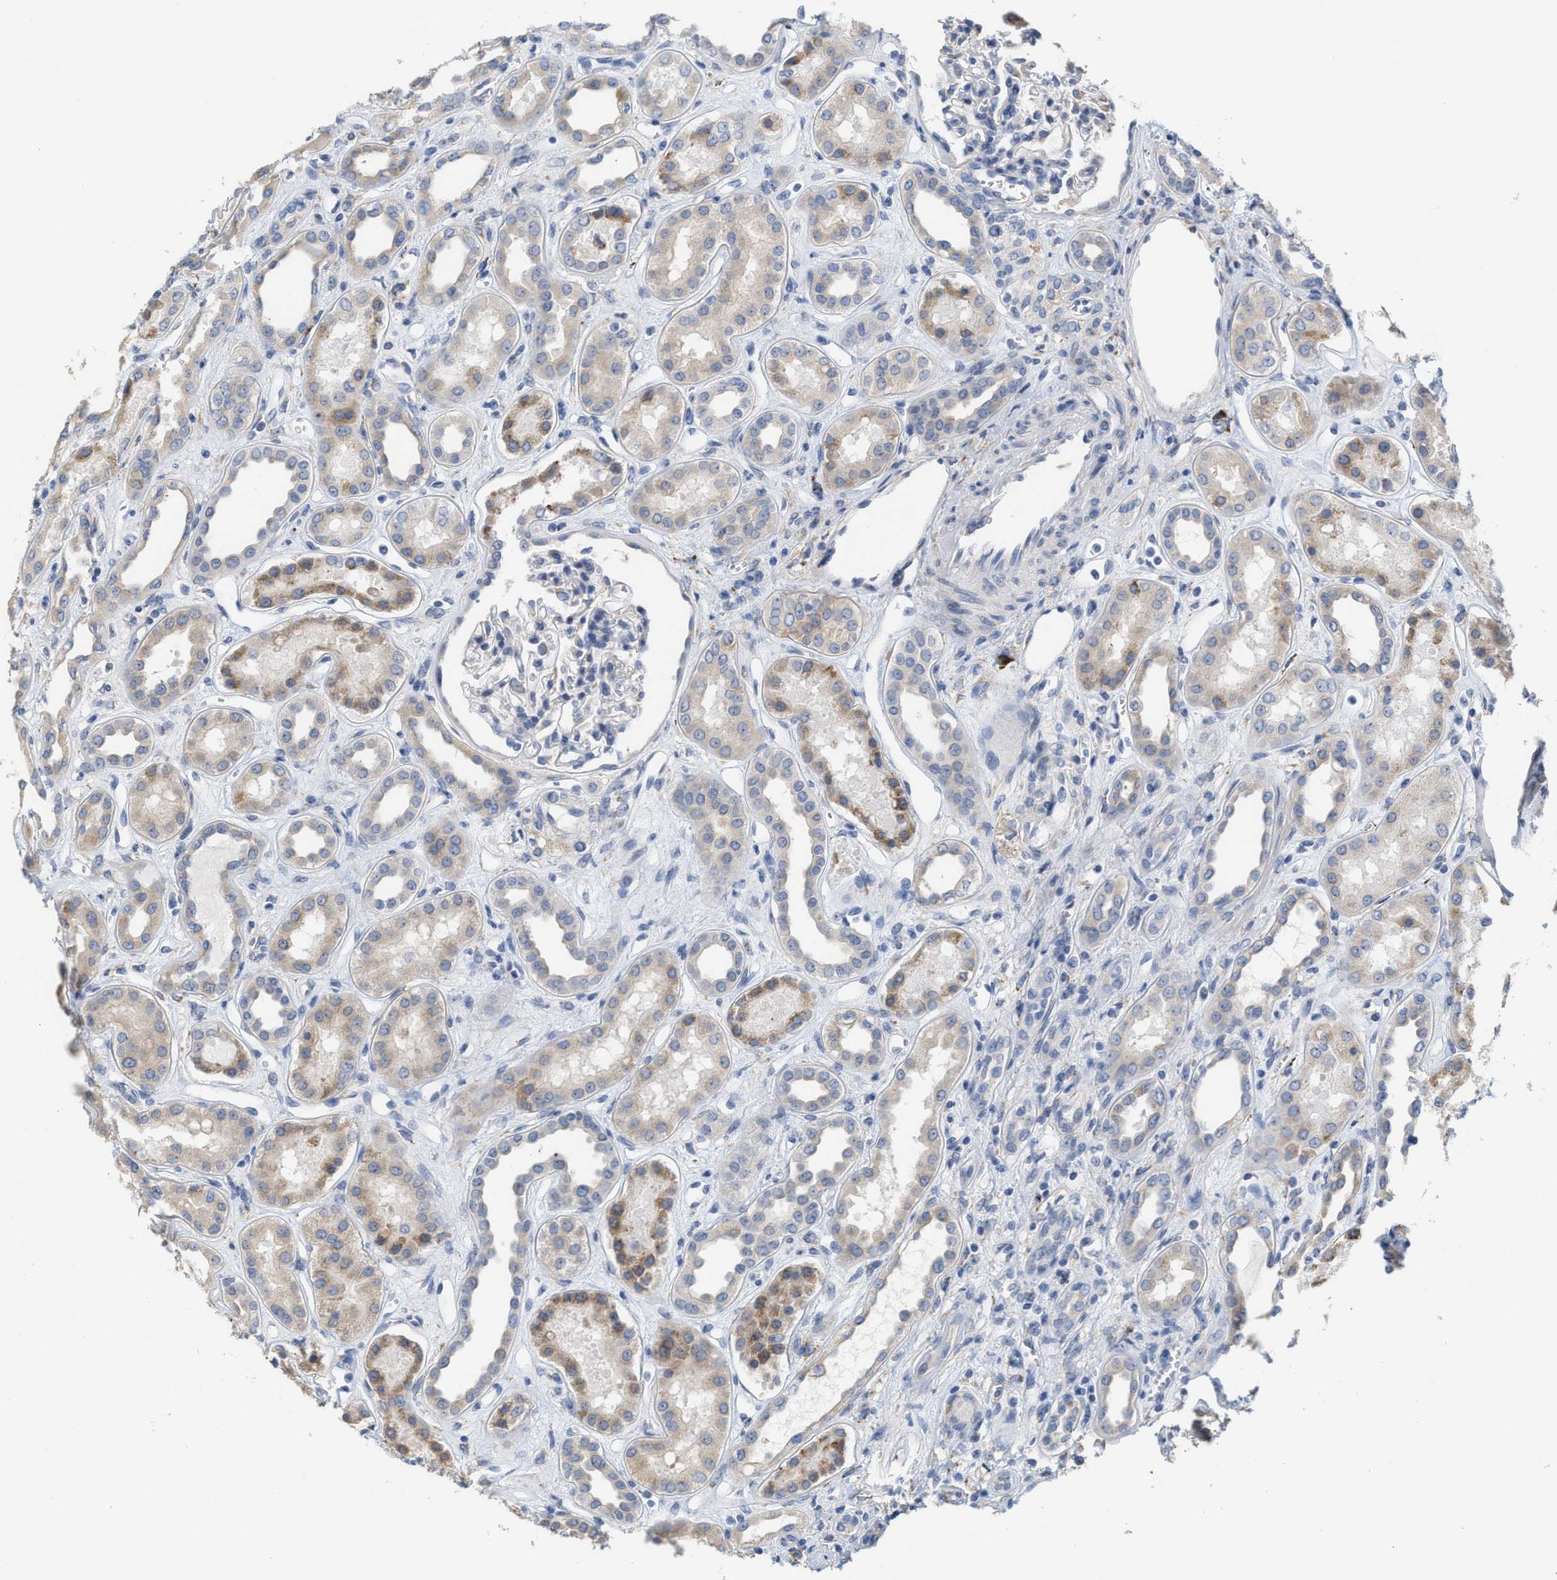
{"staining": {"intensity": "negative", "quantity": "none", "location": "none"}, "tissue": "kidney", "cell_type": "Cells in glomeruli", "image_type": "normal", "snomed": [{"axis": "morphology", "description": "Normal tissue, NOS"}, {"axis": "topography", "description": "Kidney"}], "caption": "IHC of normal kidney exhibits no staining in cells in glomeruli.", "gene": "RYR2", "patient": {"sex": "male", "age": 59}}